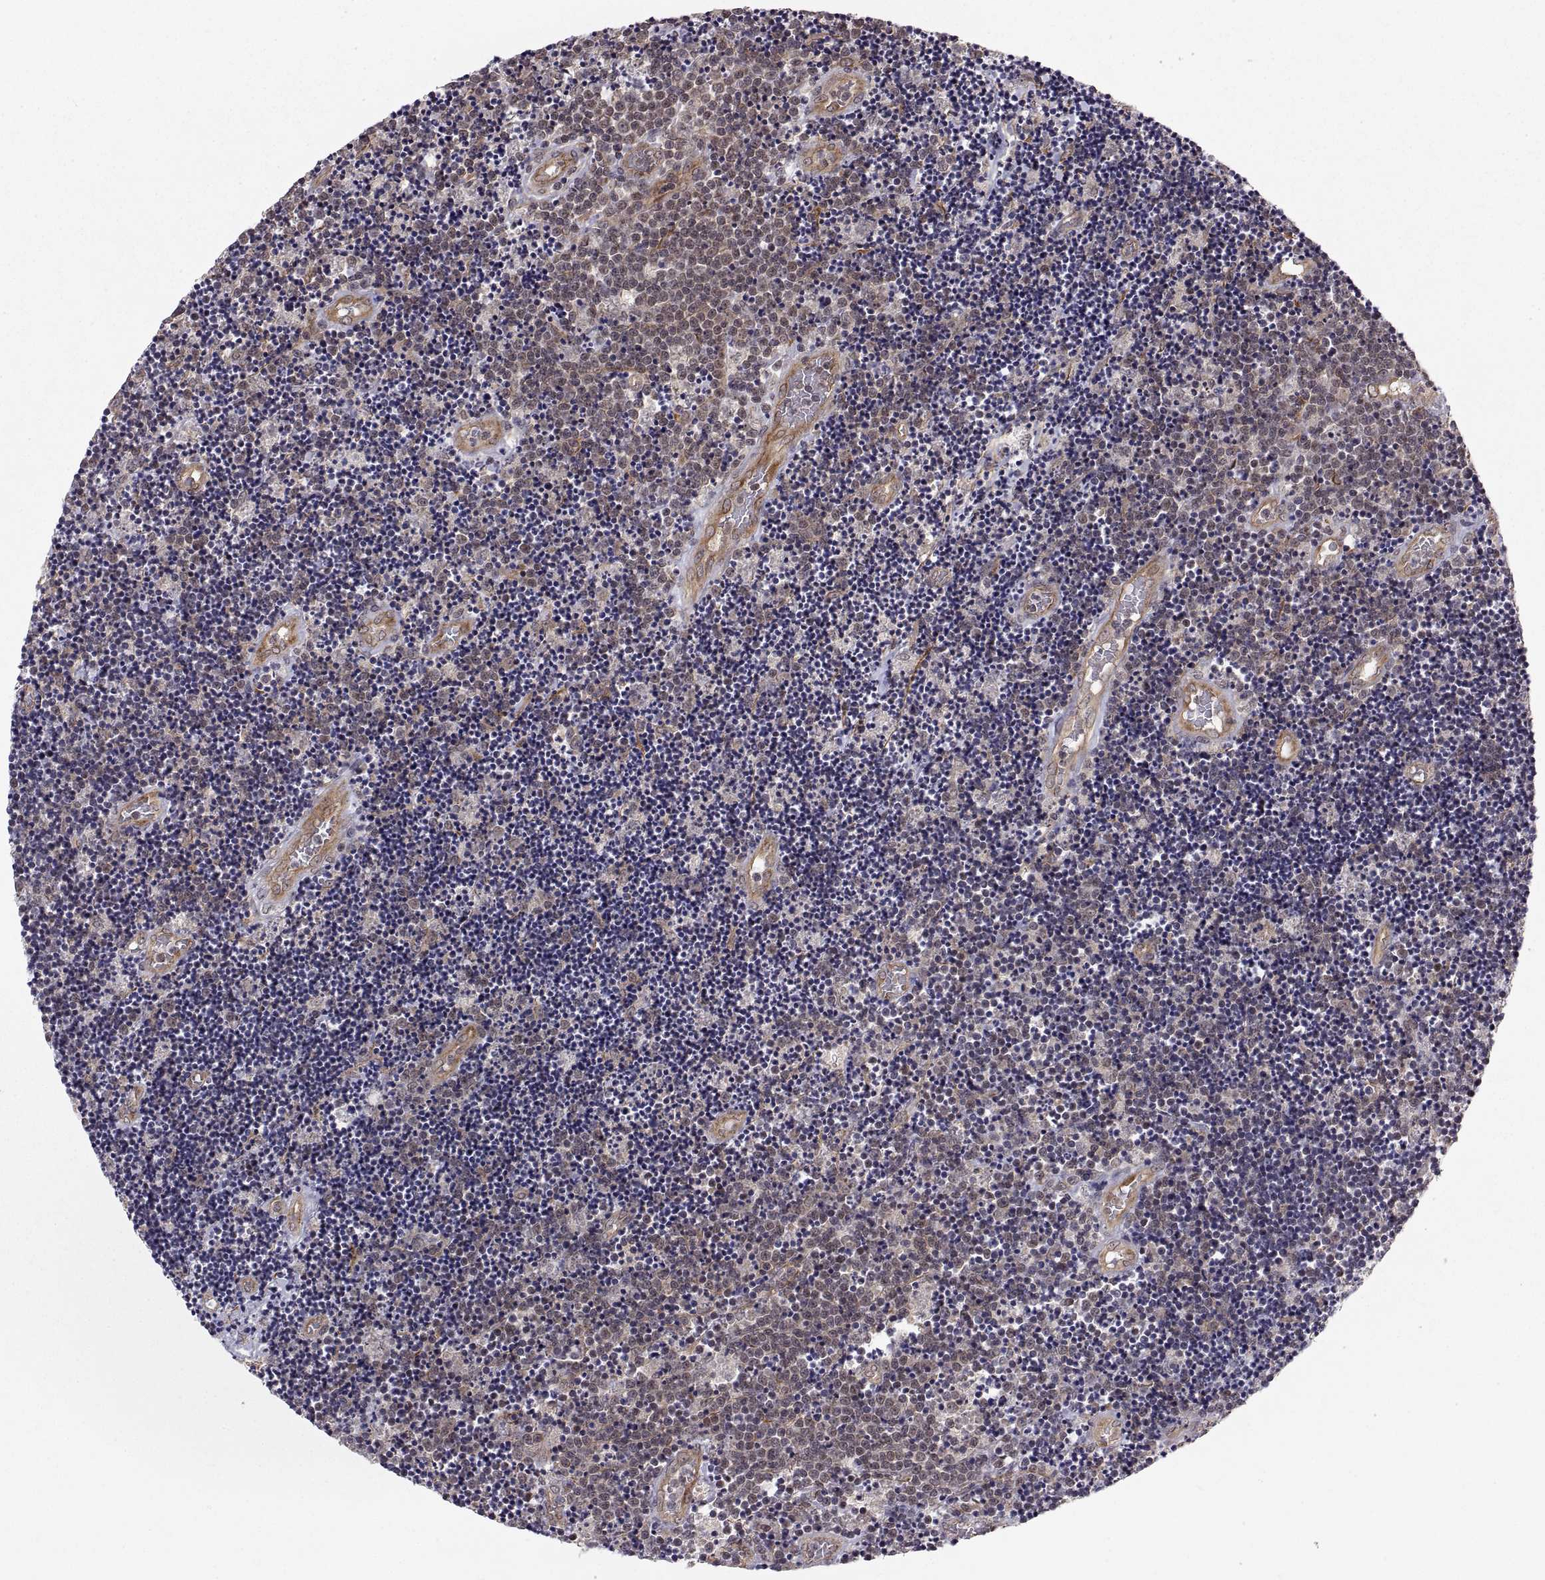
{"staining": {"intensity": "weak", "quantity": ">75%", "location": "cytoplasmic/membranous"}, "tissue": "lymphoma", "cell_type": "Tumor cells", "image_type": "cancer", "snomed": [{"axis": "morphology", "description": "Malignant lymphoma, non-Hodgkin's type, Low grade"}, {"axis": "topography", "description": "Brain"}], "caption": "DAB immunohistochemical staining of lymphoma displays weak cytoplasmic/membranous protein expression in approximately >75% of tumor cells. Using DAB (3,3'-diaminobenzidine) (brown) and hematoxylin (blue) stains, captured at high magnification using brightfield microscopy.", "gene": "ABL2", "patient": {"sex": "female", "age": 66}}